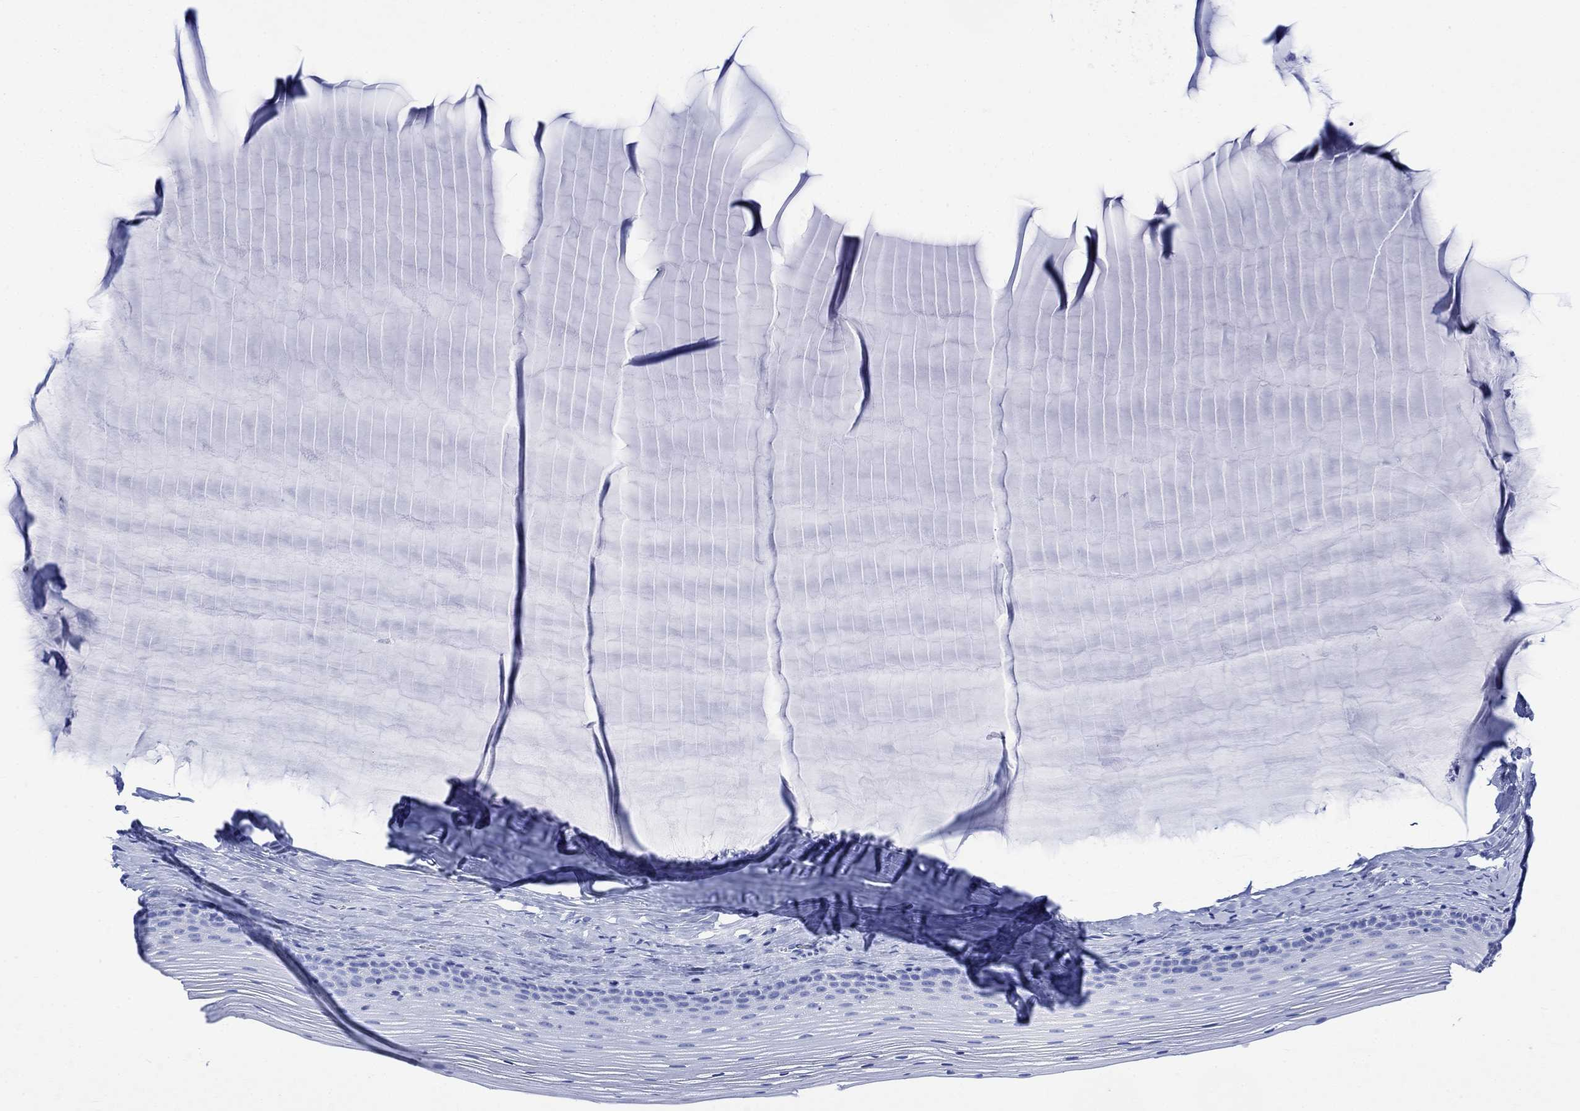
{"staining": {"intensity": "negative", "quantity": "none", "location": "none"}, "tissue": "cervix", "cell_type": "Glandular cells", "image_type": "normal", "snomed": [{"axis": "morphology", "description": "Normal tissue, NOS"}, {"axis": "topography", "description": "Cervix"}], "caption": "Unremarkable cervix was stained to show a protein in brown. There is no significant expression in glandular cells. (DAB (3,3'-diaminobenzidine) immunohistochemistry, high magnification).", "gene": "CELF4", "patient": {"sex": "female", "age": 40}}